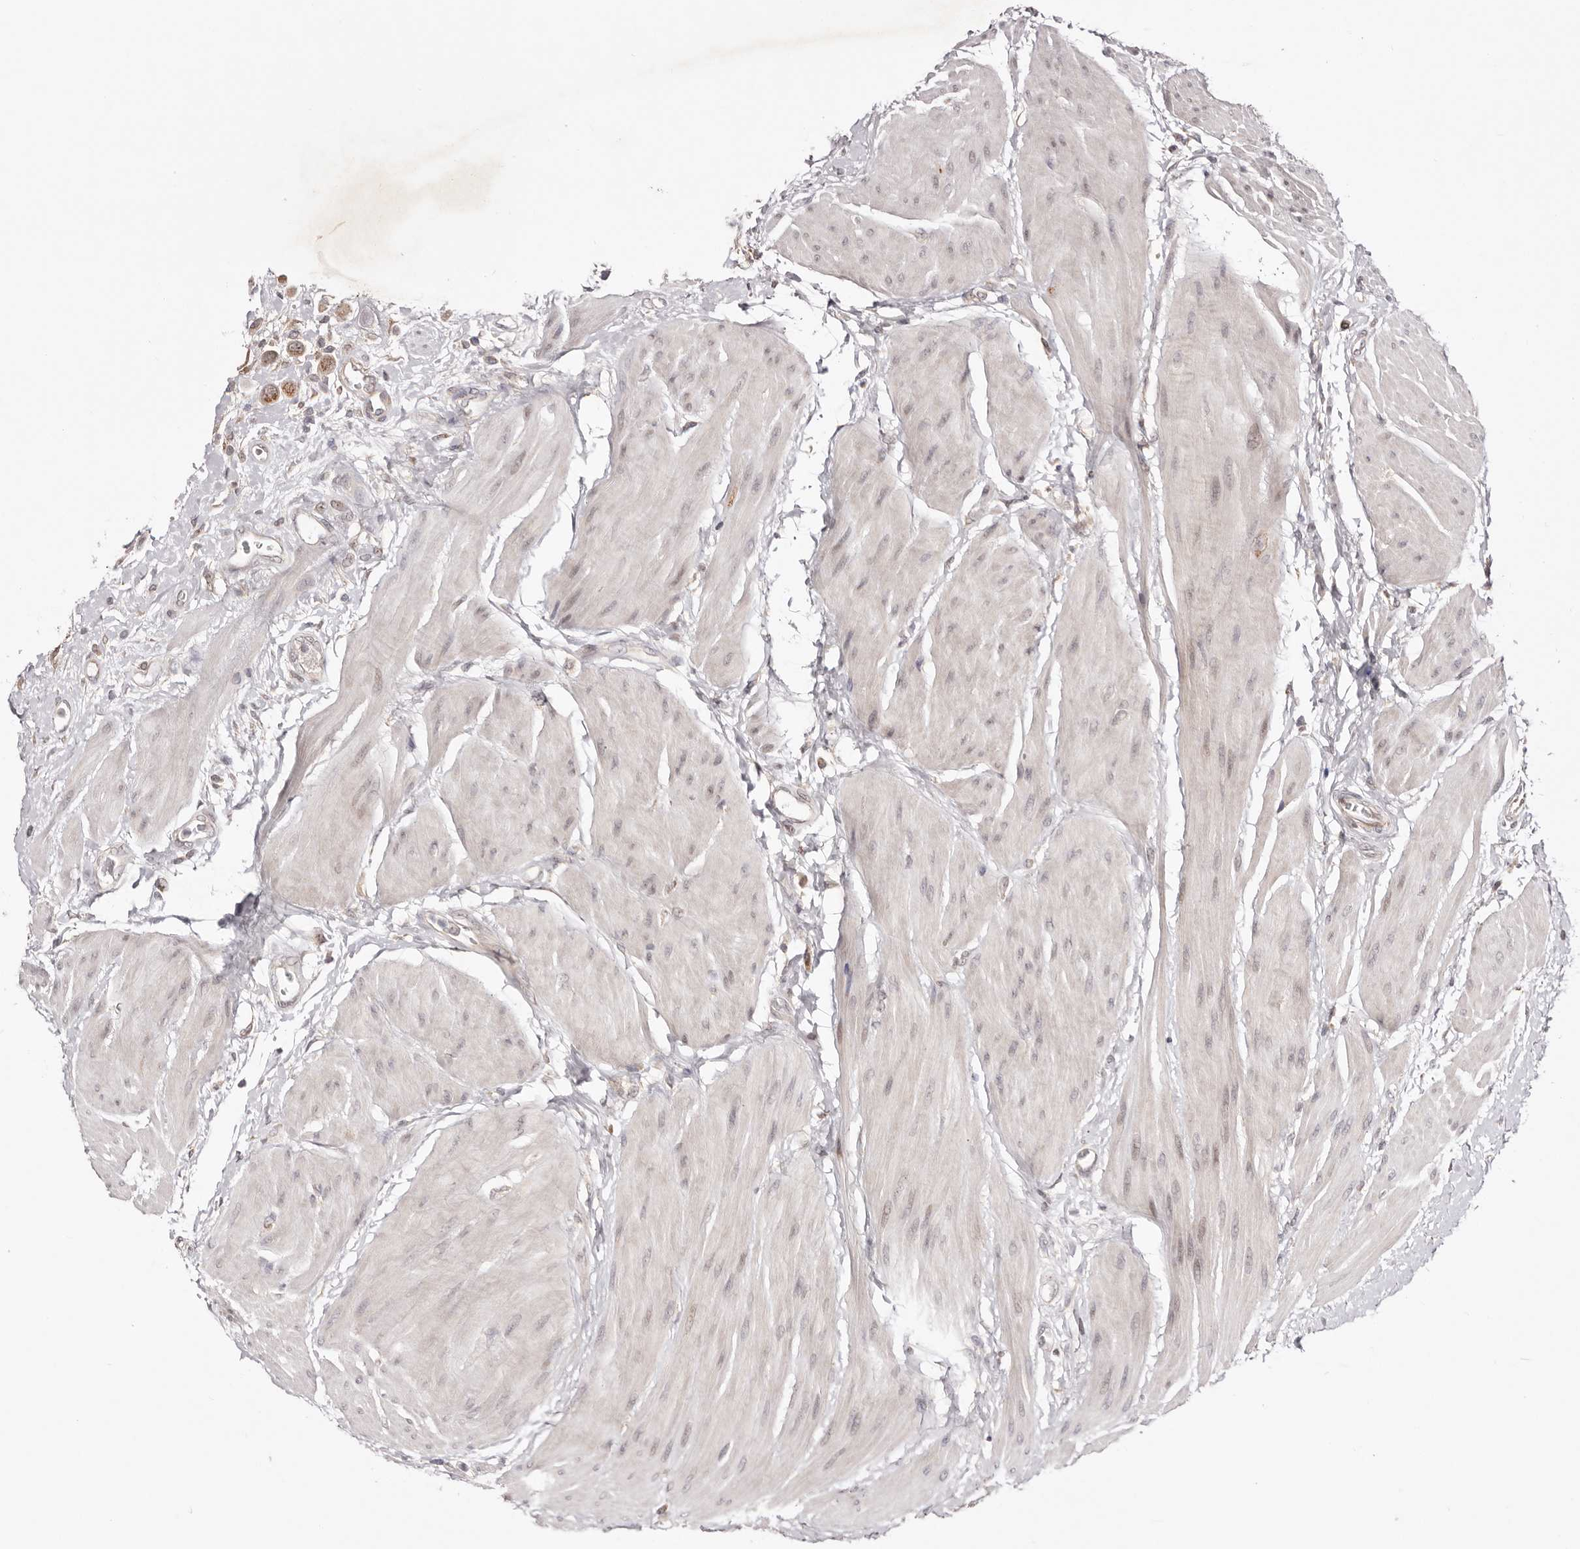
{"staining": {"intensity": "weak", "quantity": ">75%", "location": "cytoplasmic/membranous"}, "tissue": "urothelial cancer", "cell_type": "Tumor cells", "image_type": "cancer", "snomed": [{"axis": "morphology", "description": "Urothelial carcinoma, High grade"}, {"axis": "topography", "description": "Urinary bladder"}], "caption": "The micrograph exhibits a brown stain indicating the presence of a protein in the cytoplasmic/membranous of tumor cells in urothelial cancer. (IHC, brightfield microscopy, high magnification).", "gene": "EGR3", "patient": {"sex": "male", "age": 50}}